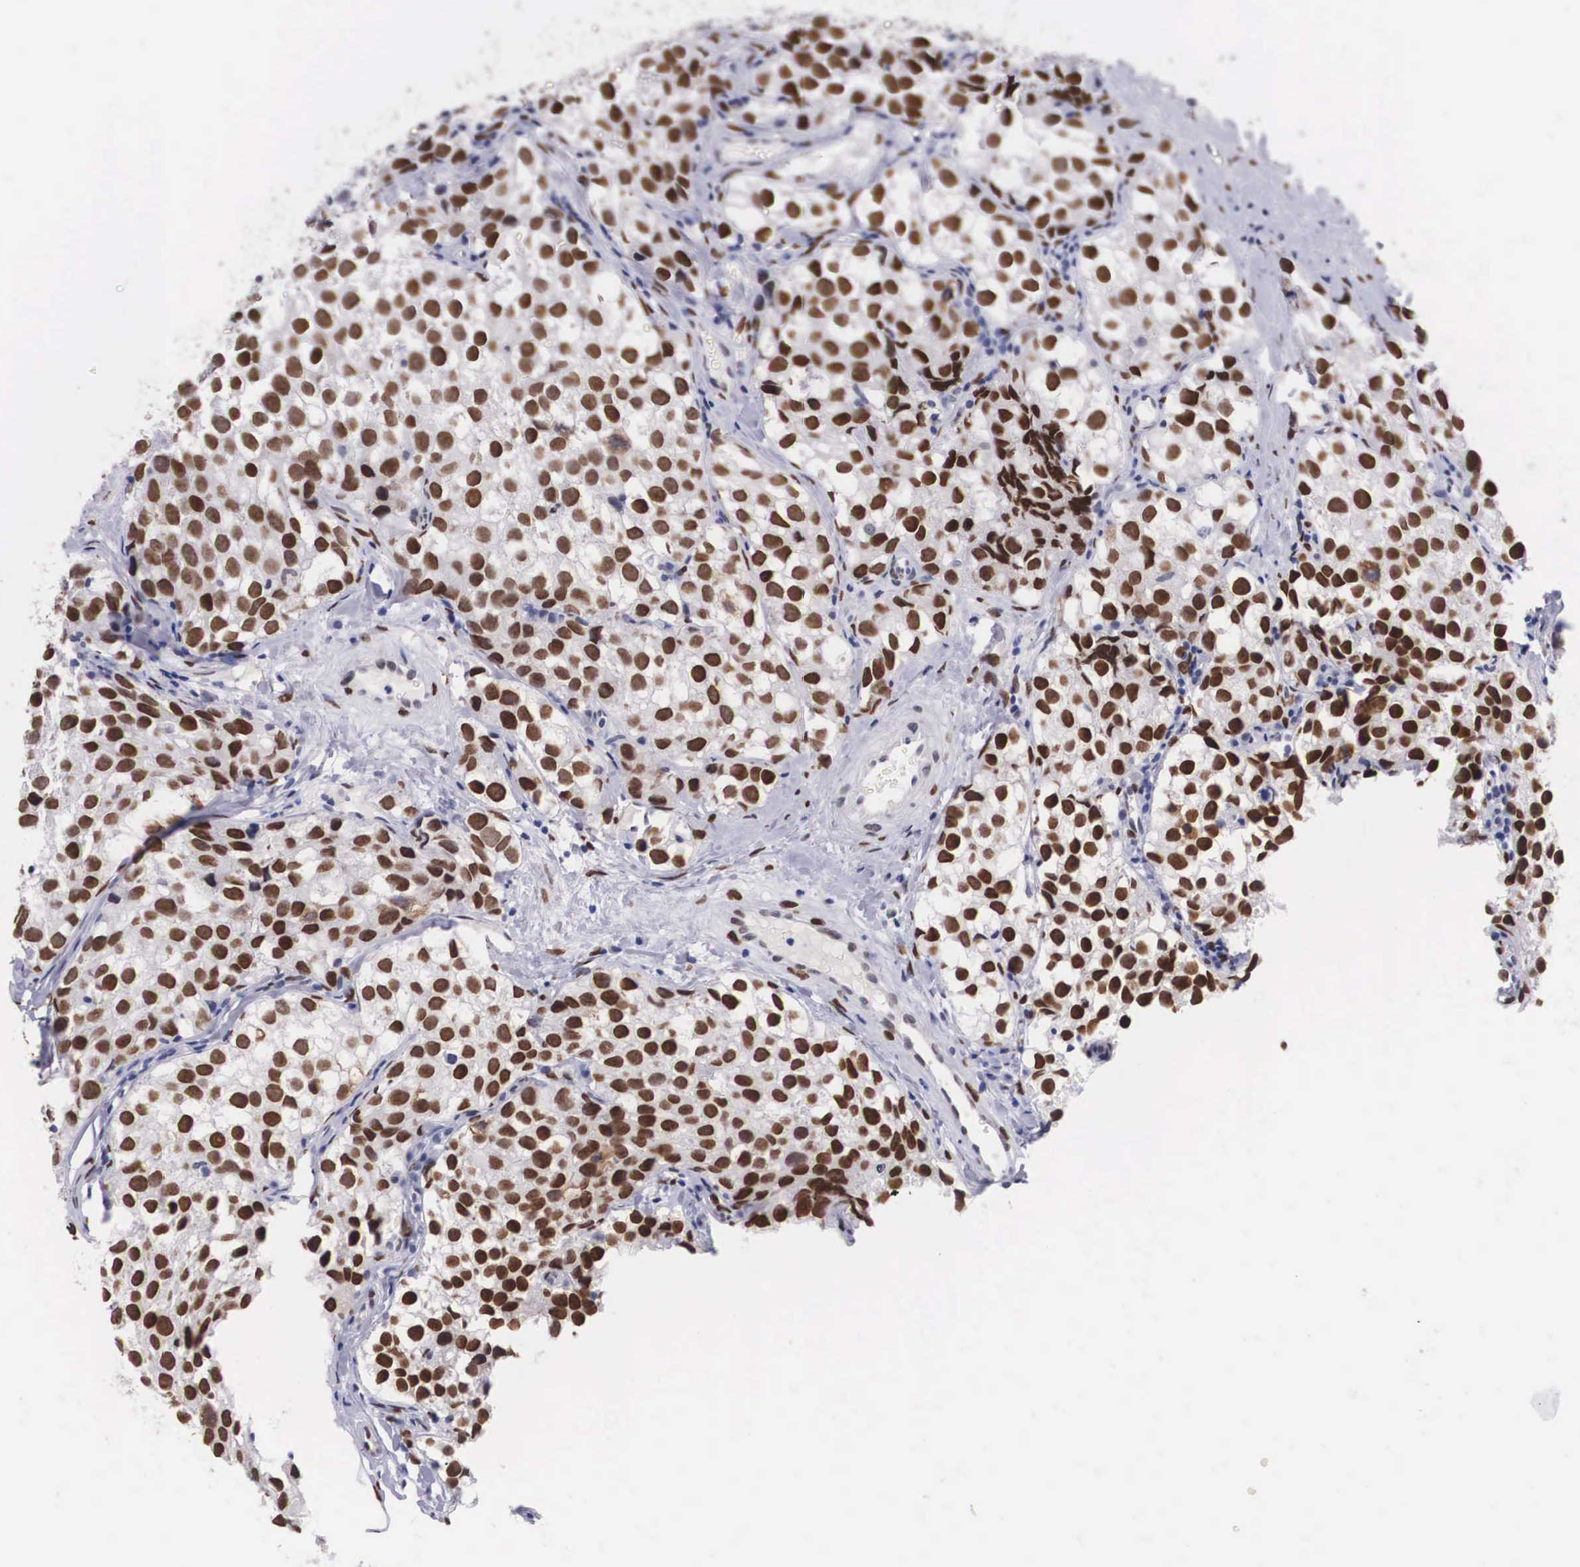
{"staining": {"intensity": "strong", "quantity": ">75%", "location": "nuclear"}, "tissue": "testis cancer", "cell_type": "Tumor cells", "image_type": "cancer", "snomed": [{"axis": "morphology", "description": "Seminoma, NOS"}, {"axis": "topography", "description": "Testis"}], "caption": "A high-resolution image shows immunohistochemistry (IHC) staining of testis cancer (seminoma), which shows strong nuclear positivity in approximately >75% of tumor cells.", "gene": "KHDRBS3", "patient": {"sex": "male", "age": 39}}